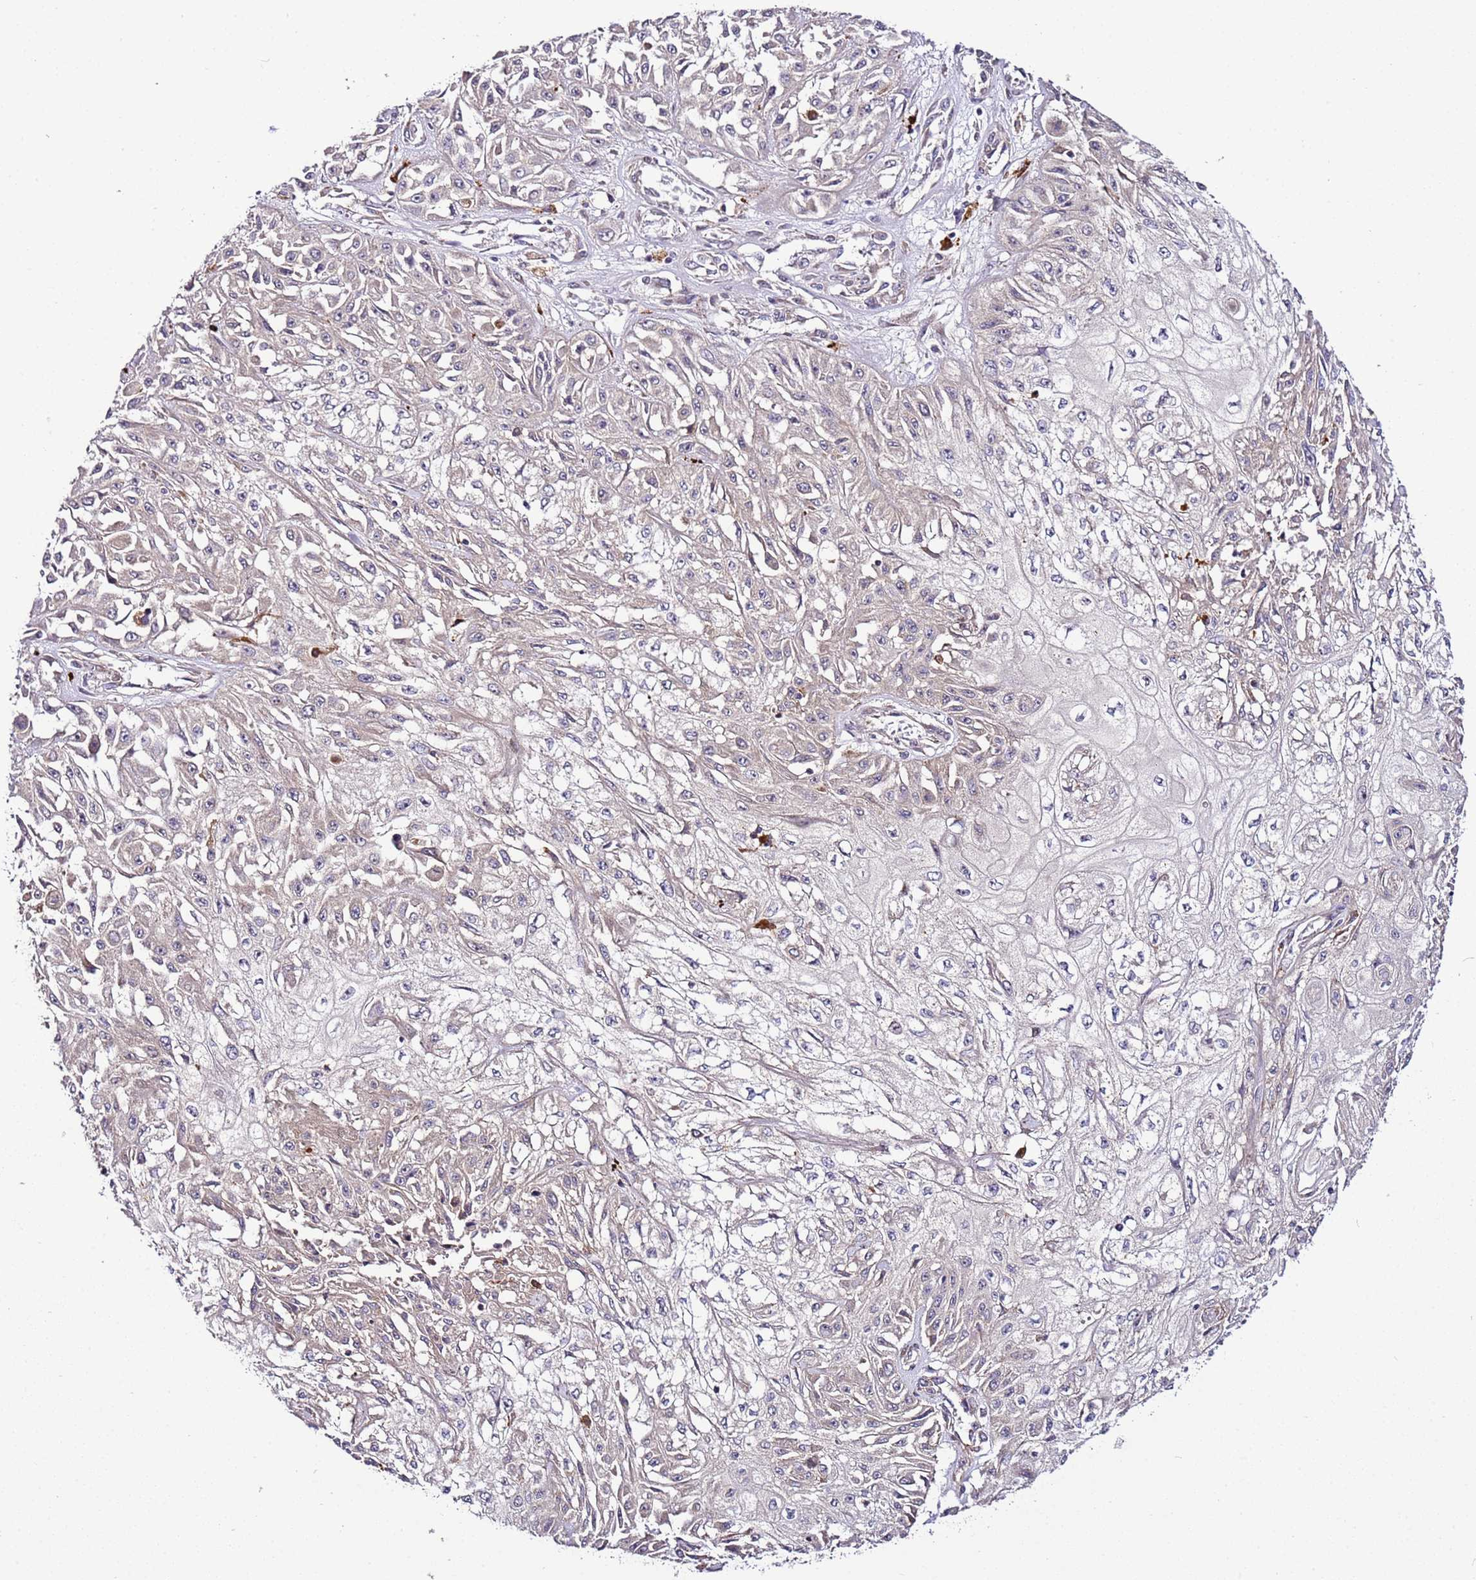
{"staining": {"intensity": "negative", "quantity": "none", "location": "none"}, "tissue": "skin cancer", "cell_type": "Tumor cells", "image_type": "cancer", "snomed": [{"axis": "morphology", "description": "Squamous cell carcinoma, NOS"}, {"axis": "morphology", "description": "Squamous cell carcinoma, metastatic, NOS"}, {"axis": "topography", "description": "Skin"}, {"axis": "topography", "description": "Lymph node"}], "caption": "Tumor cells show no significant protein expression in skin cancer.", "gene": "PVRIG", "patient": {"sex": "male", "age": 75}}